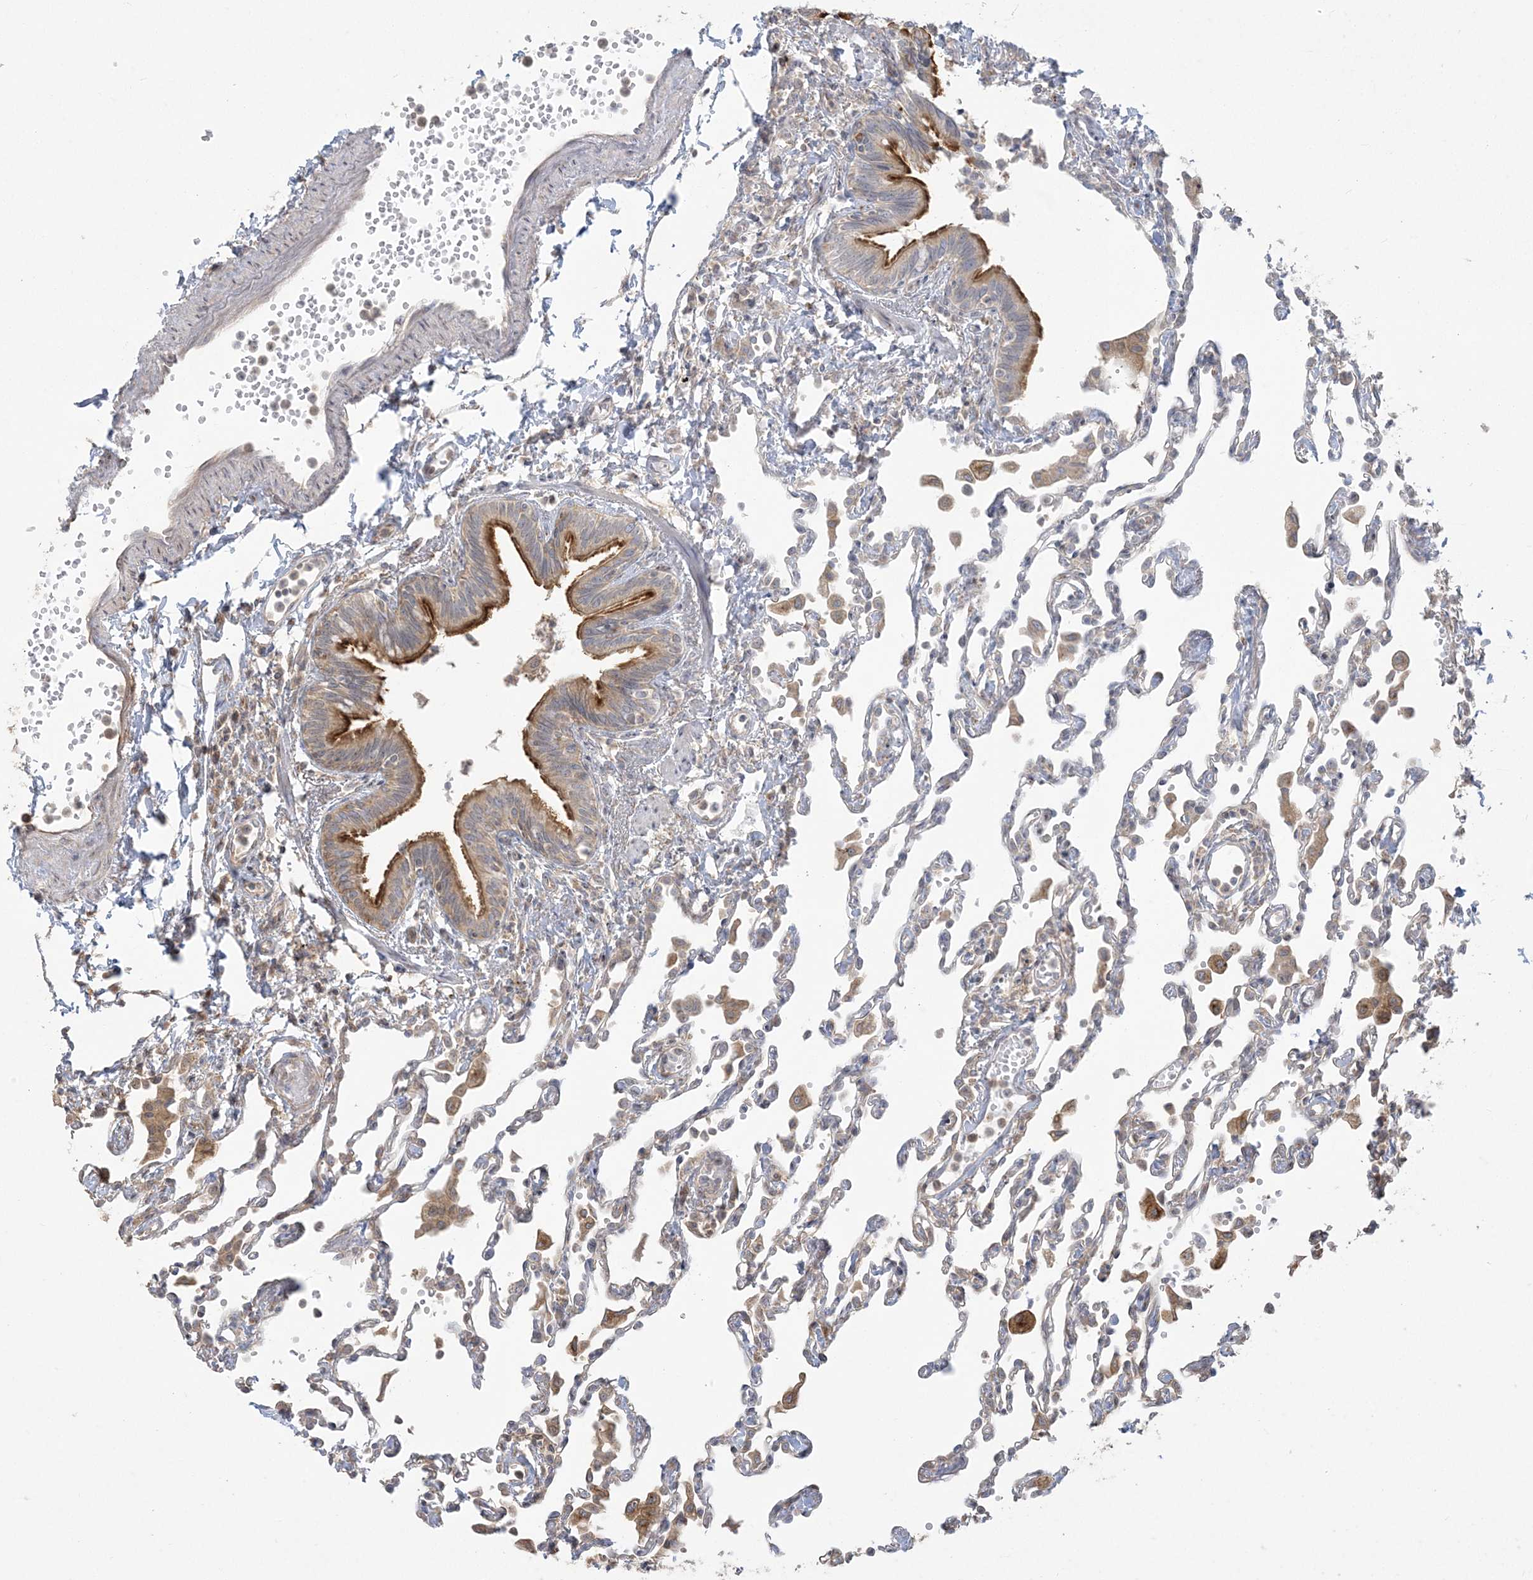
{"staining": {"intensity": "weak", "quantity": "25%-75%", "location": "cytoplasmic/membranous"}, "tissue": "lung", "cell_type": "Alveolar cells", "image_type": "normal", "snomed": [{"axis": "morphology", "description": "Normal tissue, NOS"}, {"axis": "topography", "description": "Bronchus"}, {"axis": "topography", "description": "Lung"}], "caption": "A micrograph of human lung stained for a protein reveals weak cytoplasmic/membranous brown staining in alveolar cells.", "gene": "ZC3H6", "patient": {"sex": "female", "age": 49}}